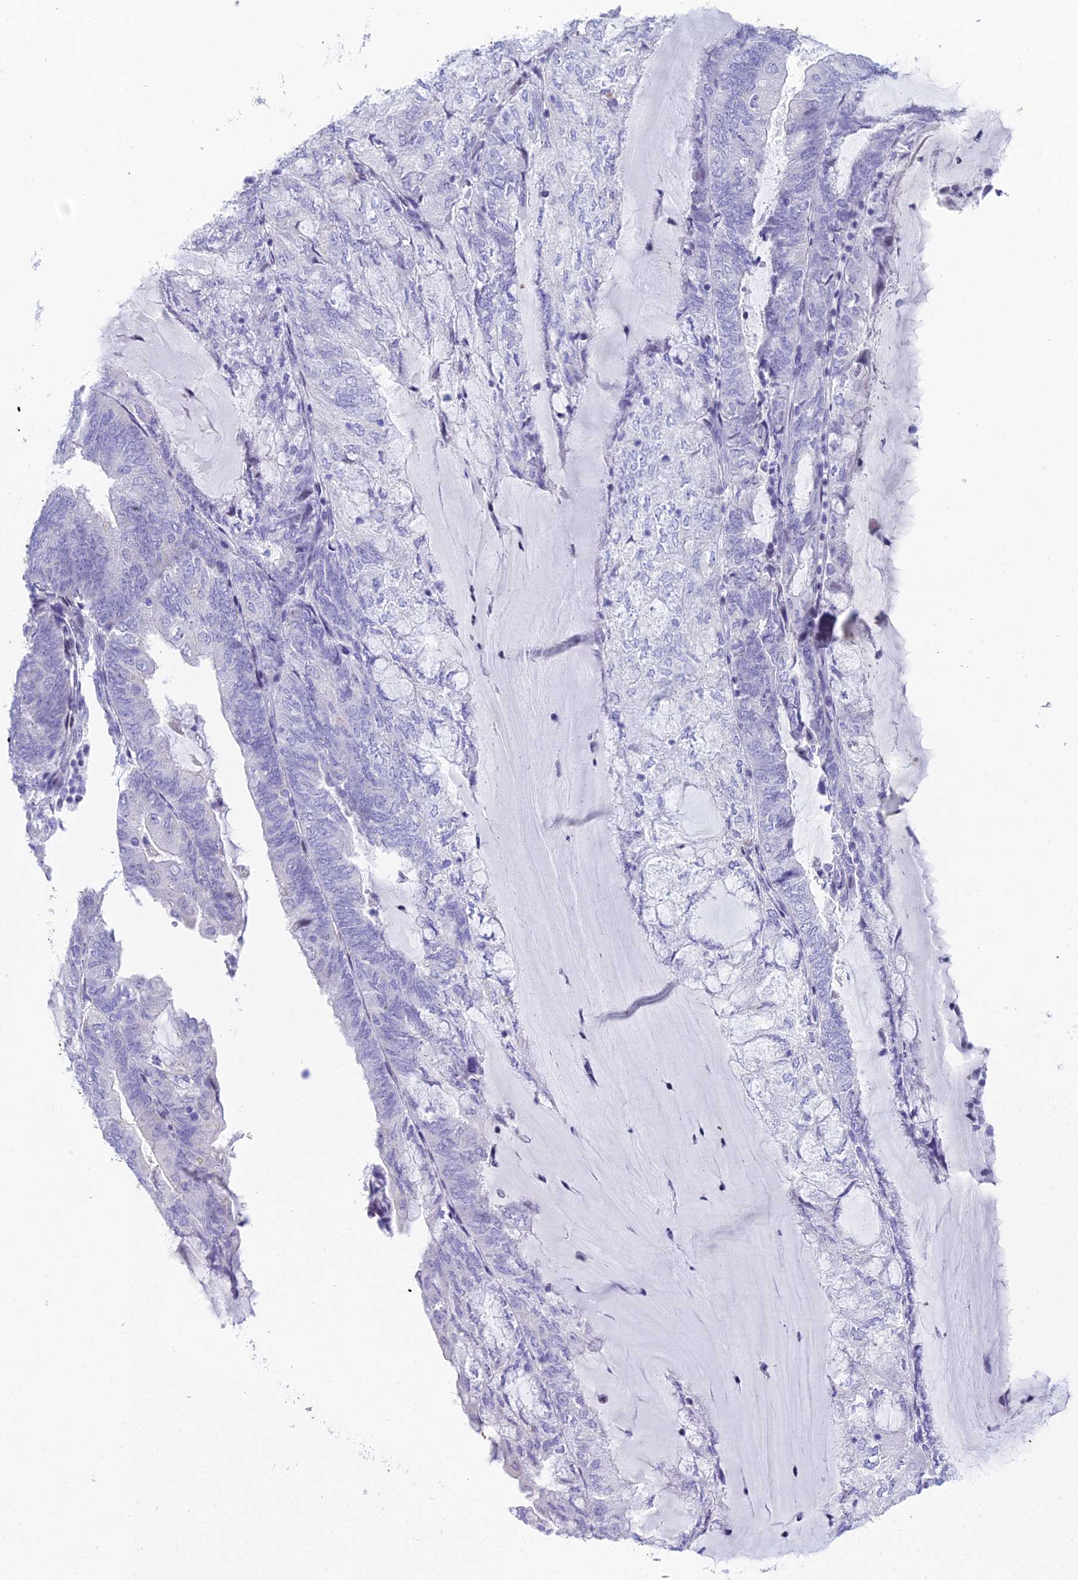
{"staining": {"intensity": "negative", "quantity": "none", "location": "none"}, "tissue": "endometrial cancer", "cell_type": "Tumor cells", "image_type": "cancer", "snomed": [{"axis": "morphology", "description": "Adenocarcinoma, NOS"}, {"axis": "topography", "description": "Endometrium"}], "caption": "Human adenocarcinoma (endometrial) stained for a protein using immunohistochemistry displays no staining in tumor cells.", "gene": "CC2D2A", "patient": {"sex": "female", "age": 81}}